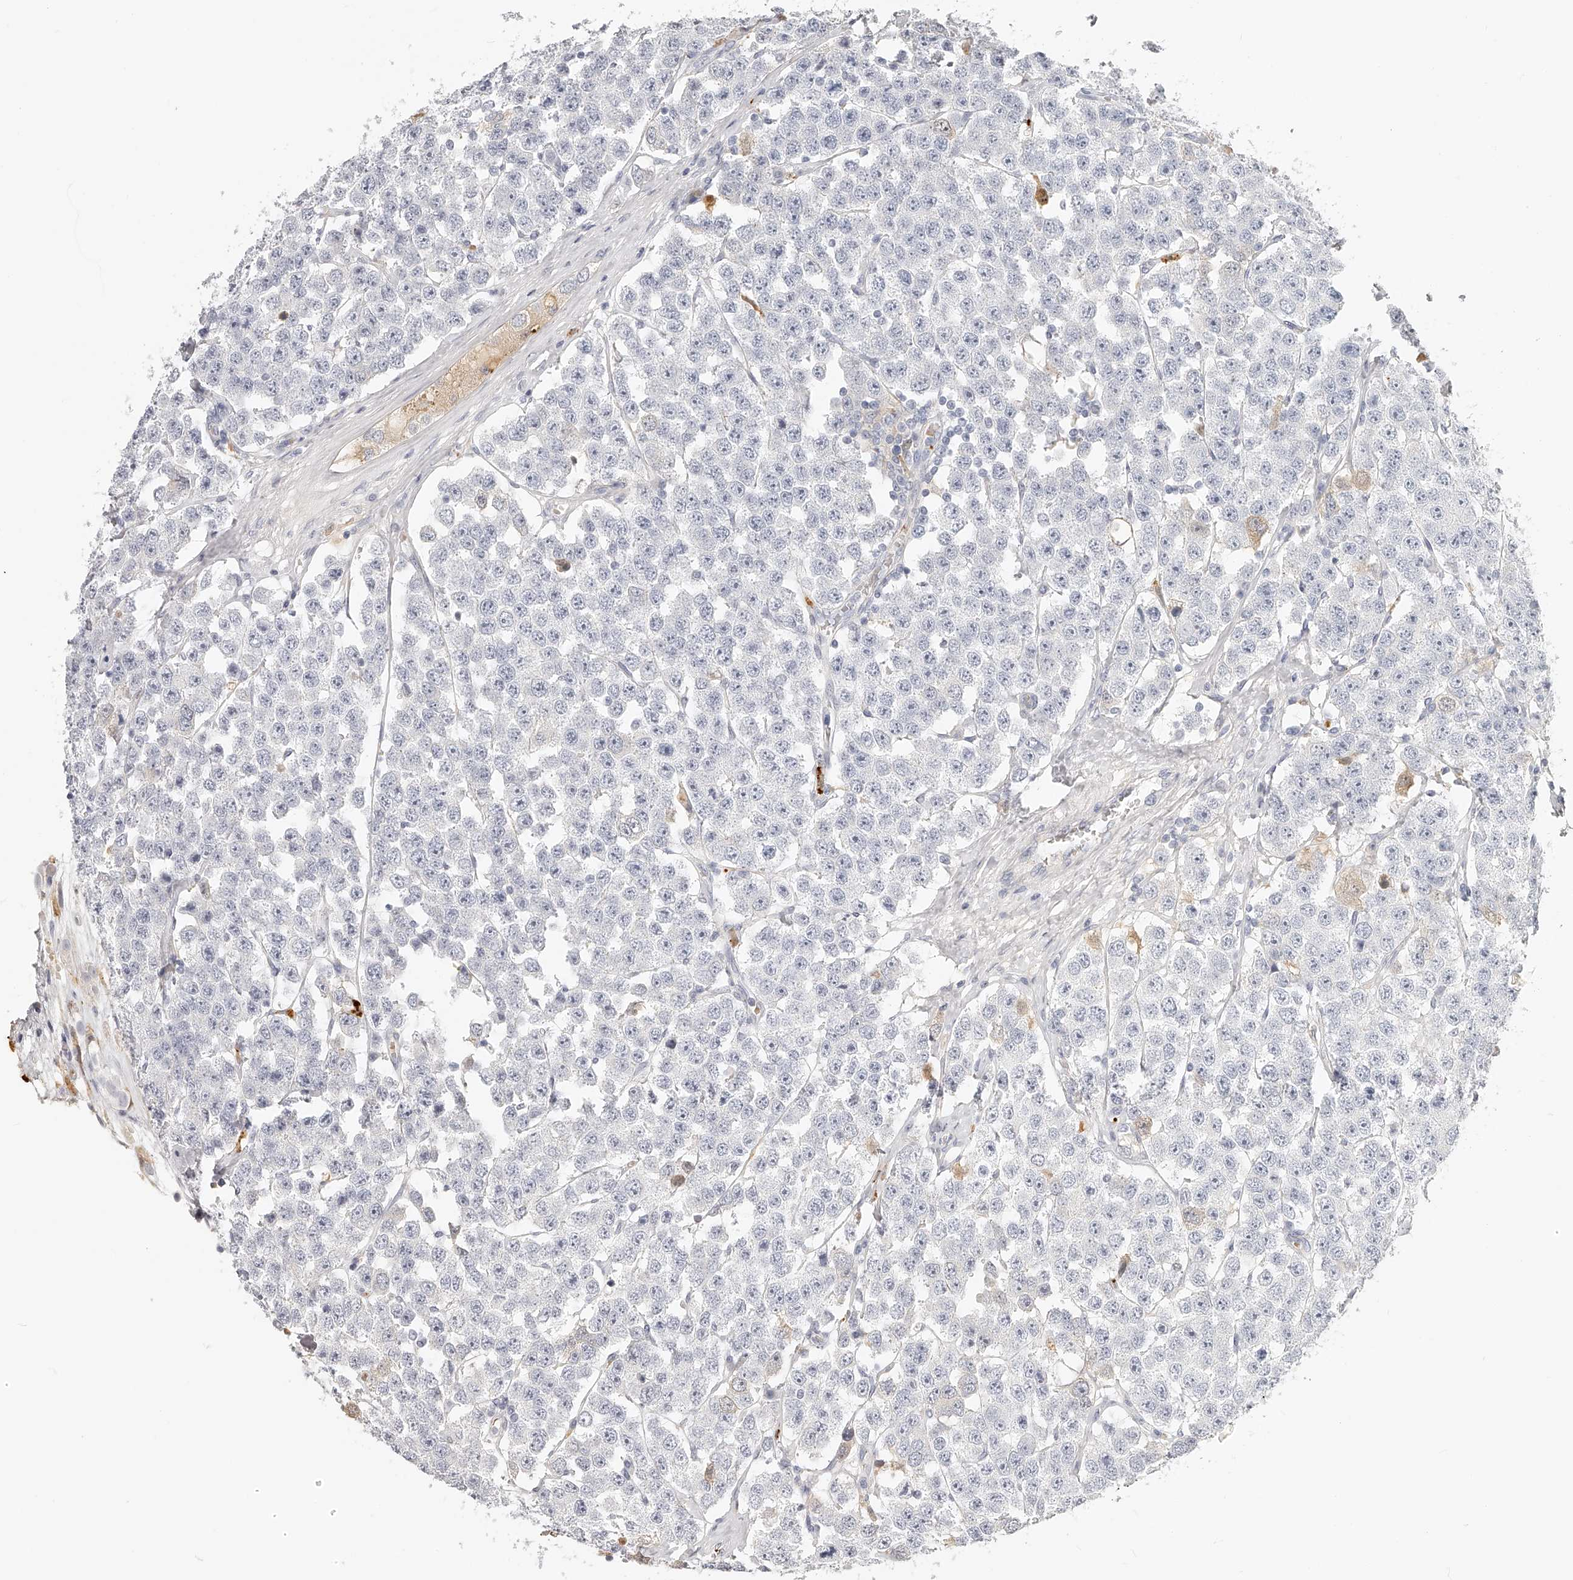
{"staining": {"intensity": "negative", "quantity": "none", "location": "none"}, "tissue": "testis cancer", "cell_type": "Tumor cells", "image_type": "cancer", "snomed": [{"axis": "morphology", "description": "Seminoma, NOS"}, {"axis": "topography", "description": "Testis"}], "caption": "Immunohistochemical staining of testis cancer shows no significant positivity in tumor cells.", "gene": "ITGB3", "patient": {"sex": "male", "age": 28}}